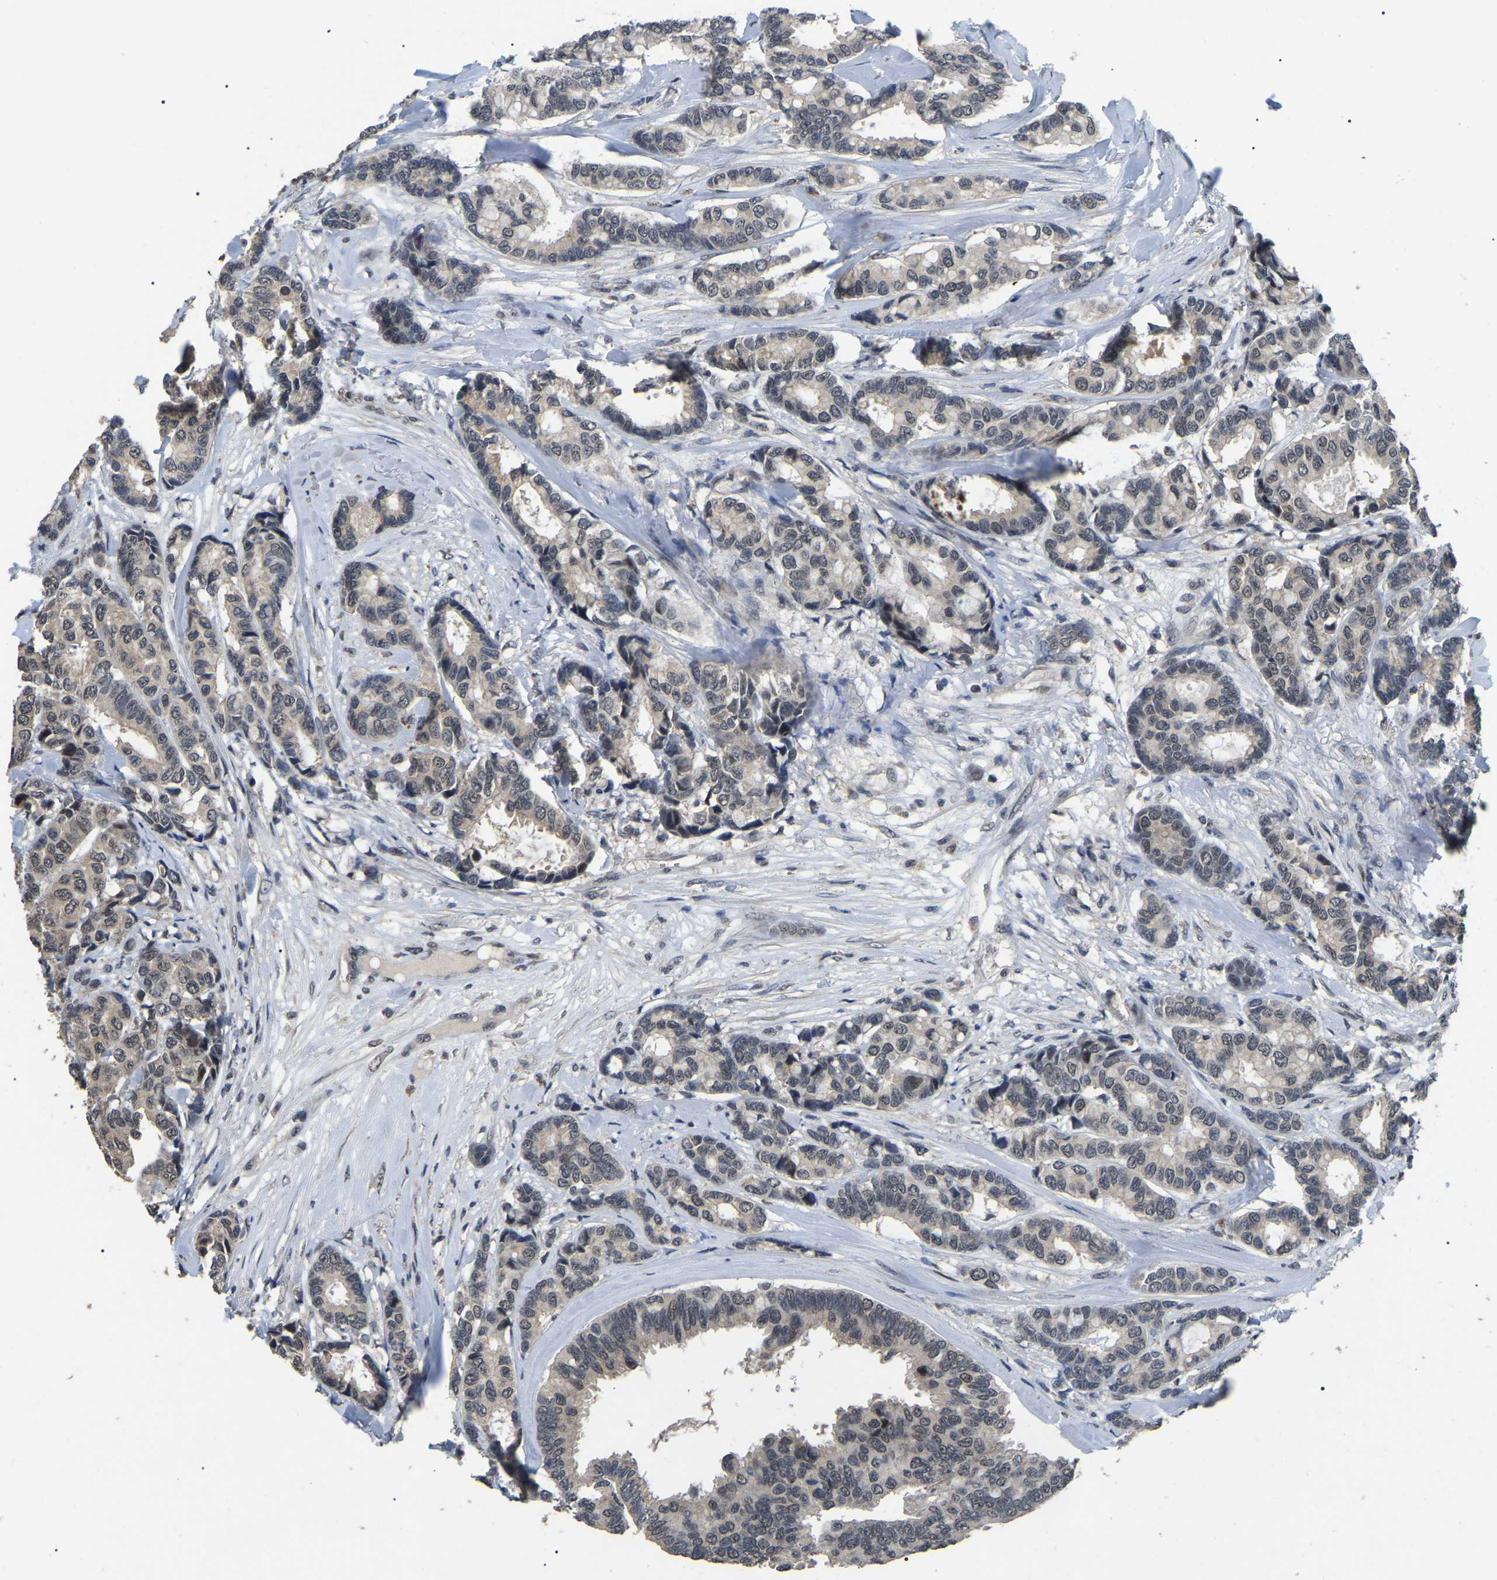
{"staining": {"intensity": "weak", "quantity": ">75%", "location": "cytoplasmic/membranous"}, "tissue": "breast cancer", "cell_type": "Tumor cells", "image_type": "cancer", "snomed": [{"axis": "morphology", "description": "Duct carcinoma"}, {"axis": "topography", "description": "Breast"}], "caption": "An image of invasive ductal carcinoma (breast) stained for a protein exhibits weak cytoplasmic/membranous brown staining in tumor cells.", "gene": "PPM1E", "patient": {"sex": "female", "age": 87}}